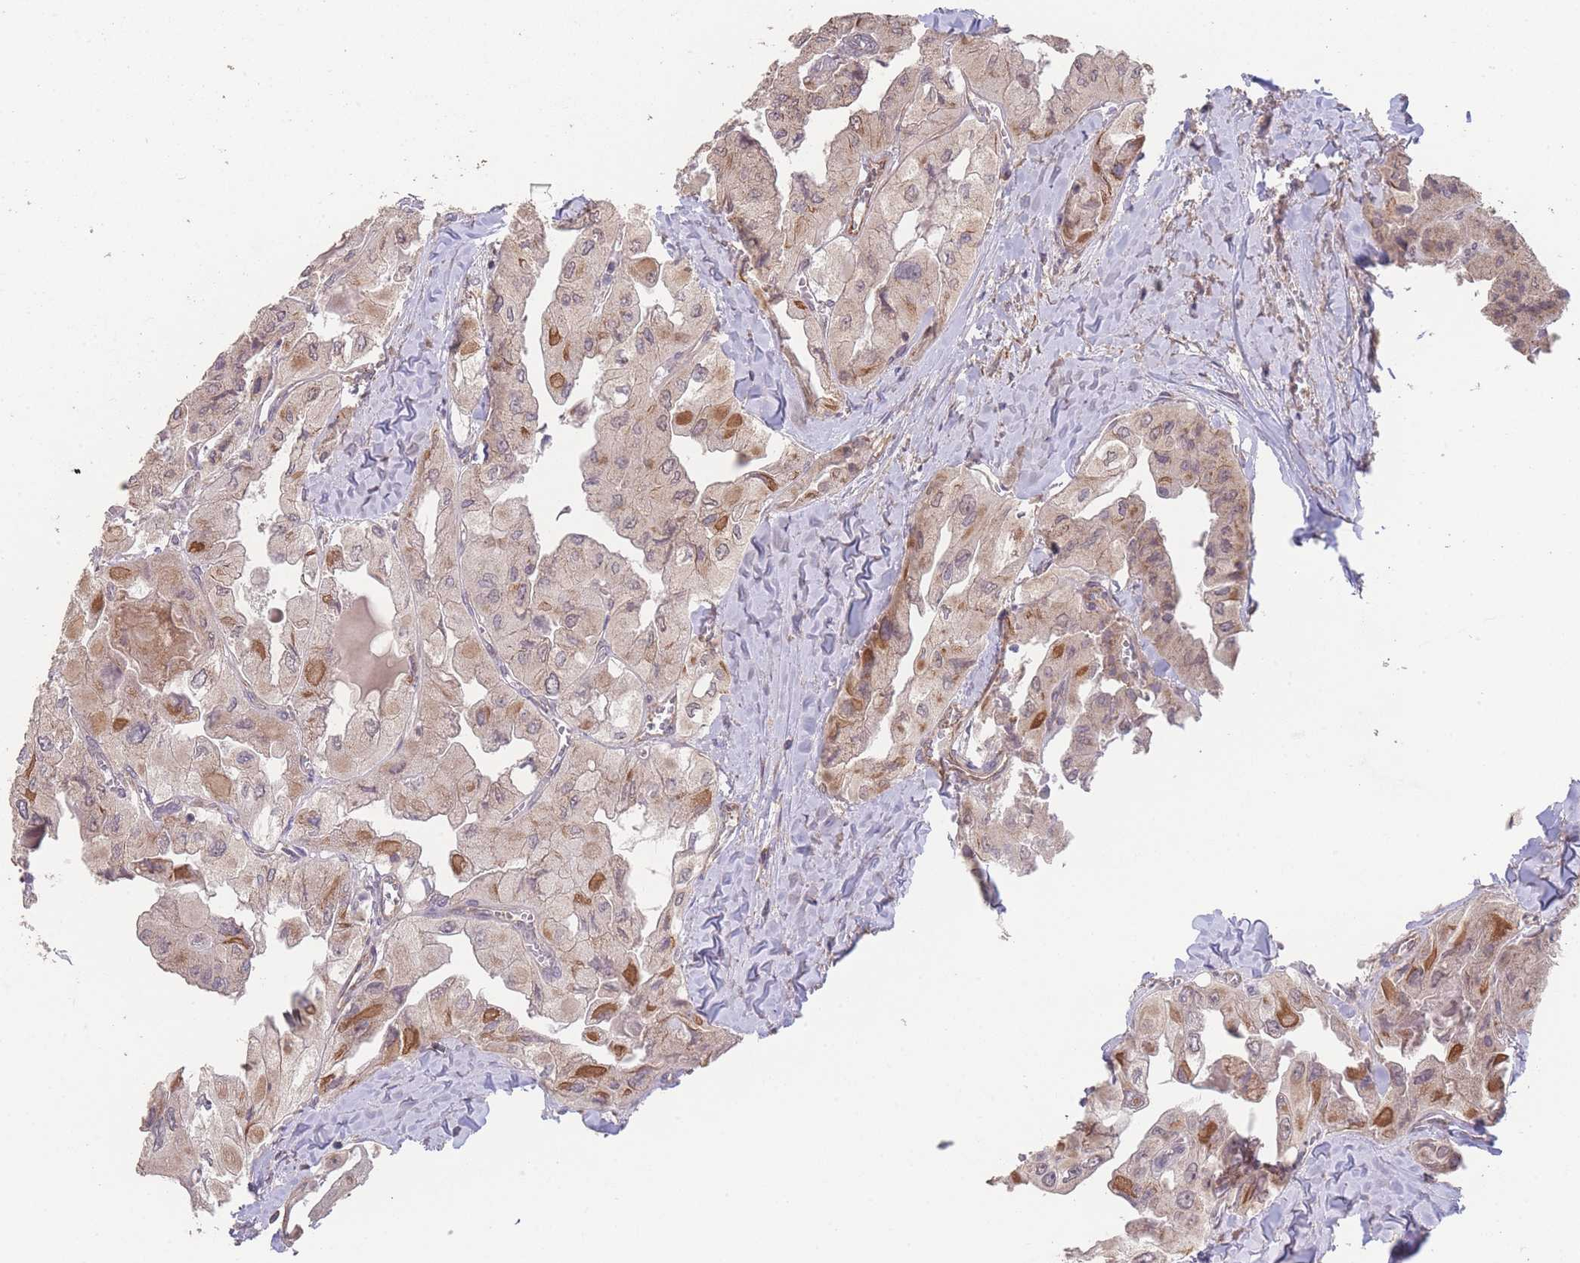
{"staining": {"intensity": "moderate", "quantity": "<25%", "location": "cytoplasmic/membranous"}, "tissue": "thyroid cancer", "cell_type": "Tumor cells", "image_type": "cancer", "snomed": [{"axis": "morphology", "description": "Normal tissue, NOS"}, {"axis": "morphology", "description": "Papillary adenocarcinoma, NOS"}, {"axis": "topography", "description": "Thyroid gland"}], "caption": "Immunohistochemical staining of human thyroid cancer (papillary adenocarcinoma) displays low levels of moderate cytoplasmic/membranous staining in approximately <25% of tumor cells.", "gene": "PXMP4", "patient": {"sex": "female", "age": 59}}